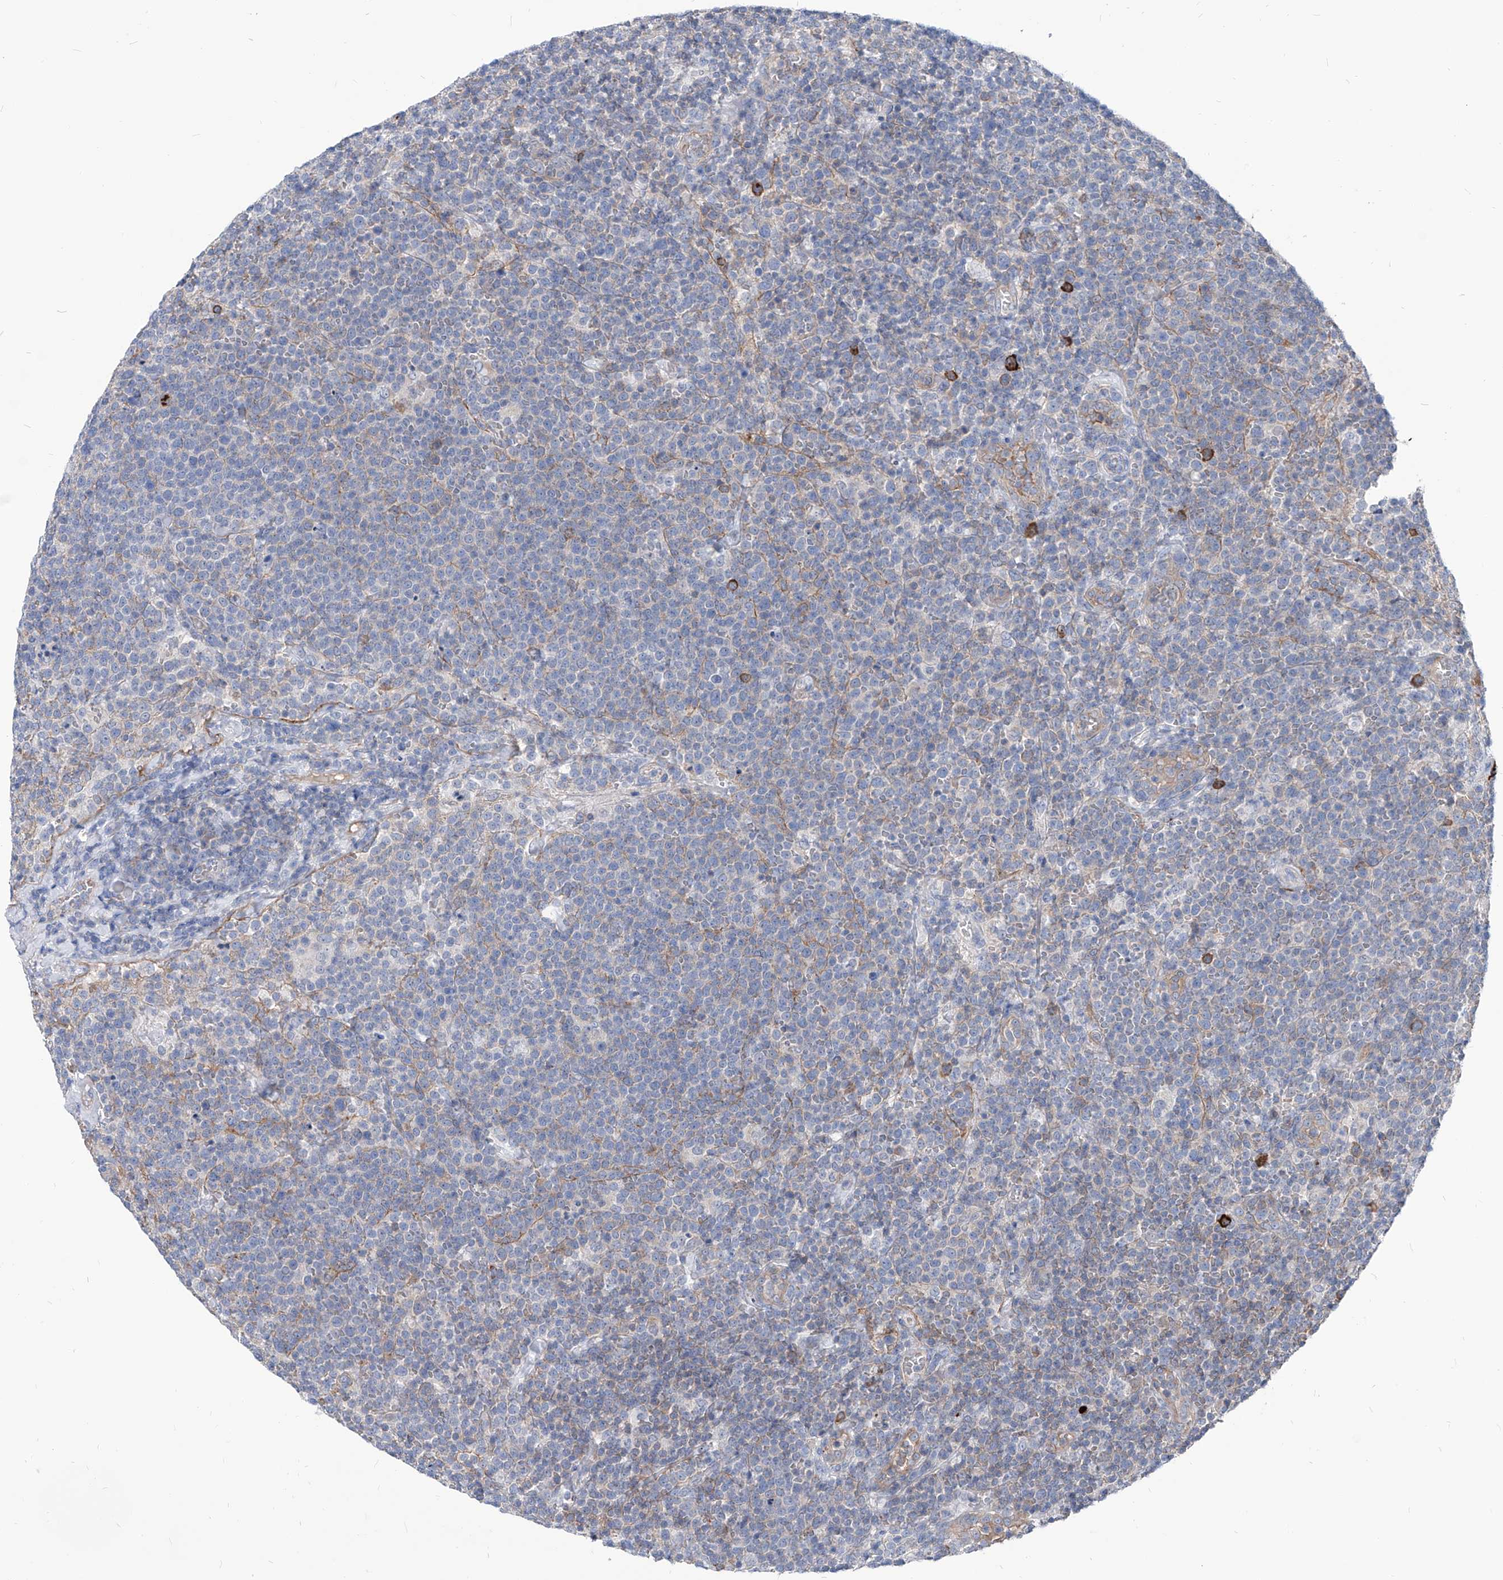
{"staining": {"intensity": "negative", "quantity": "none", "location": "none"}, "tissue": "lymphoma", "cell_type": "Tumor cells", "image_type": "cancer", "snomed": [{"axis": "morphology", "description": "Malignant lymphoma, non-Hodgkin's type, High grade"}, {"axis": "topography", "description": "Lymph node"}], "caption": "This is an IHC photomicrograph of human lymphoma. There is no positivity in tumor cells.", "gene": "AKAP10", "patient": {"sex": "male", "age": 61}}